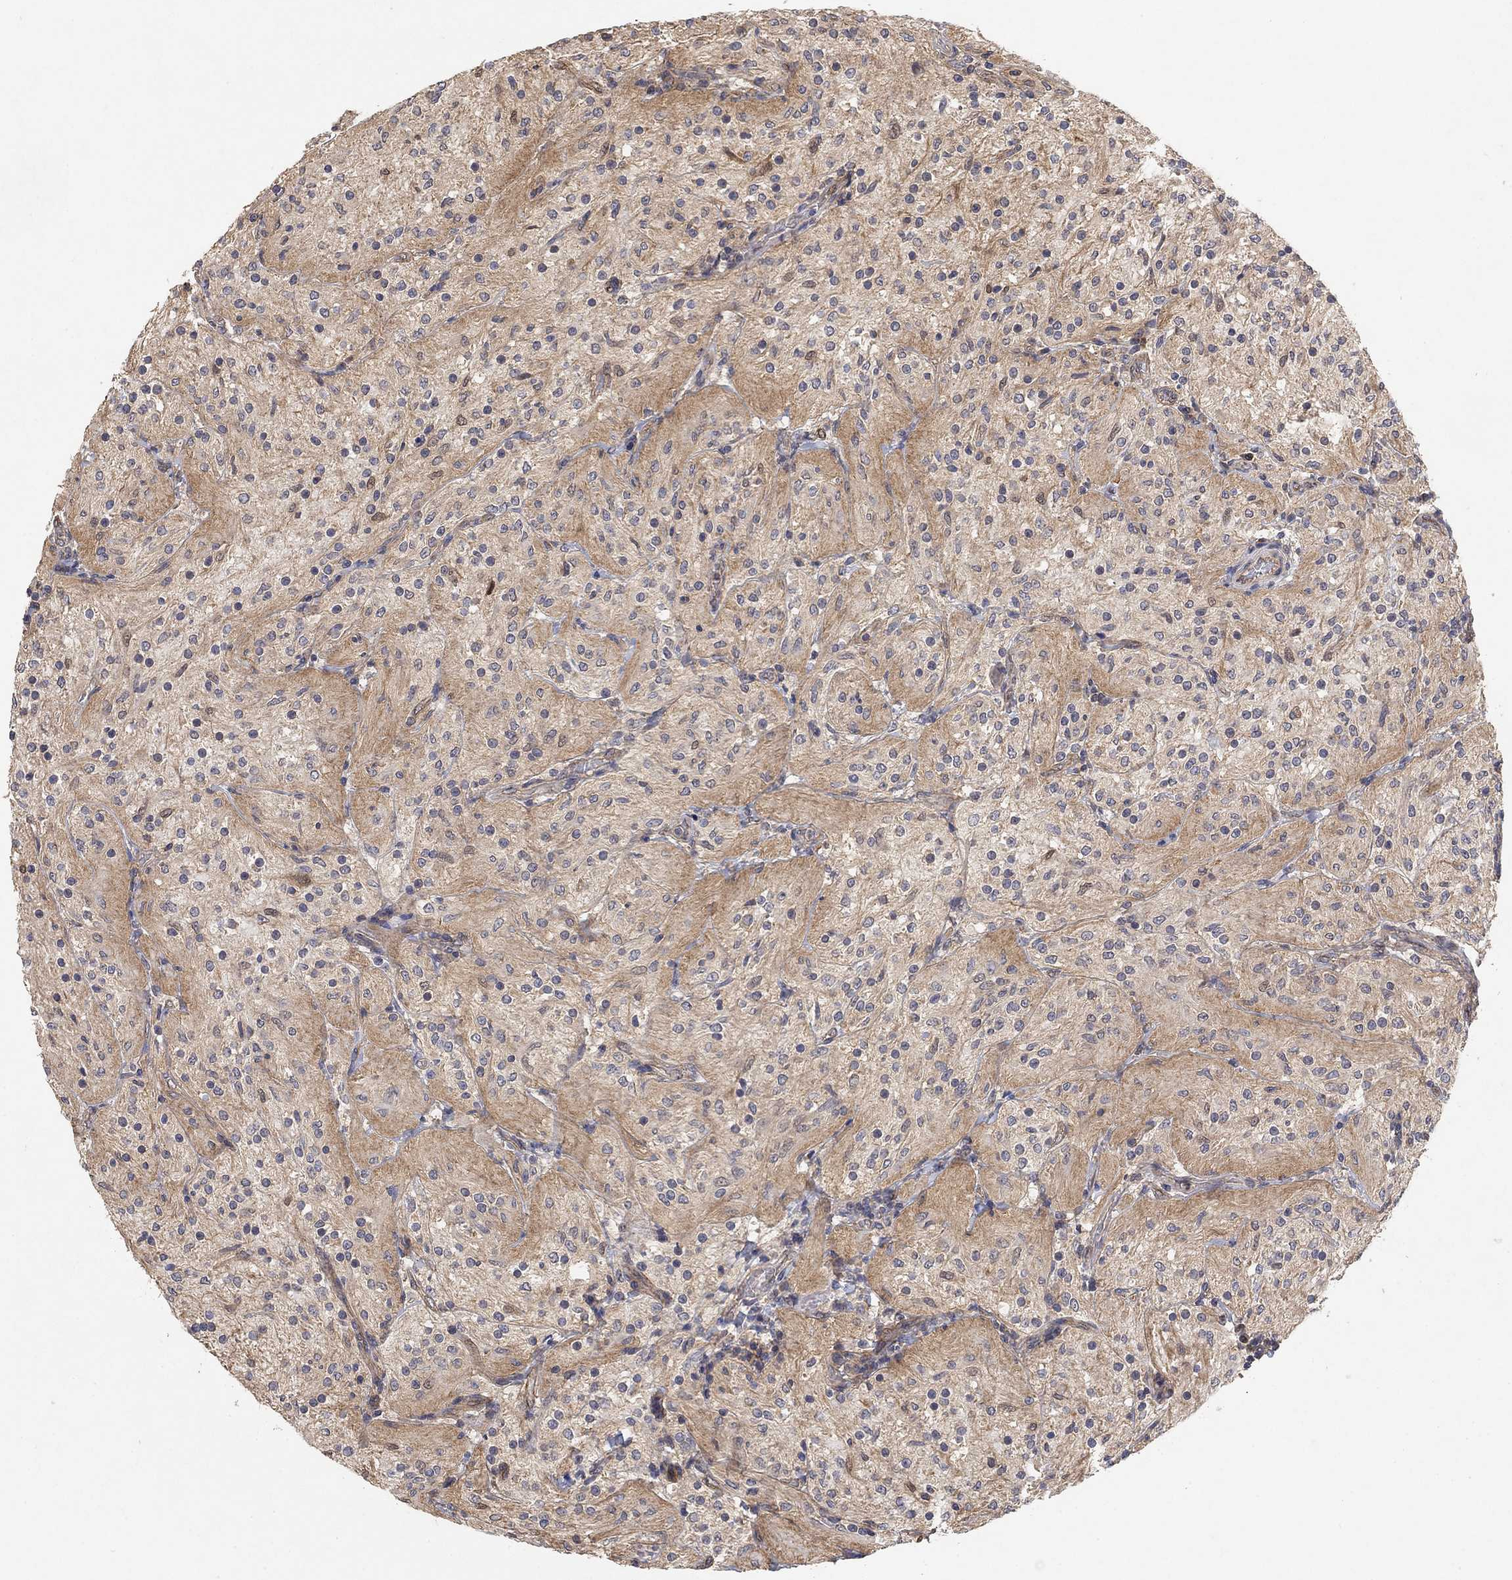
{"staining": {"intensity": "negative", "quantity": "none", "location": "none"}, "tissue": "glioma", "cell_type": "Tumor cells", "image_type": "cancer", "snomed": [{"axis": "morphology", "description": "Glioma, malignant, Low grade"}, {"axis": "topography", "description": "Brain"}], "caption": "A photomicrograph of human glioma is negative for staining in tumor cells.", "gene": "MCUR1", "patient": {"sex": "male", "age": 3}}